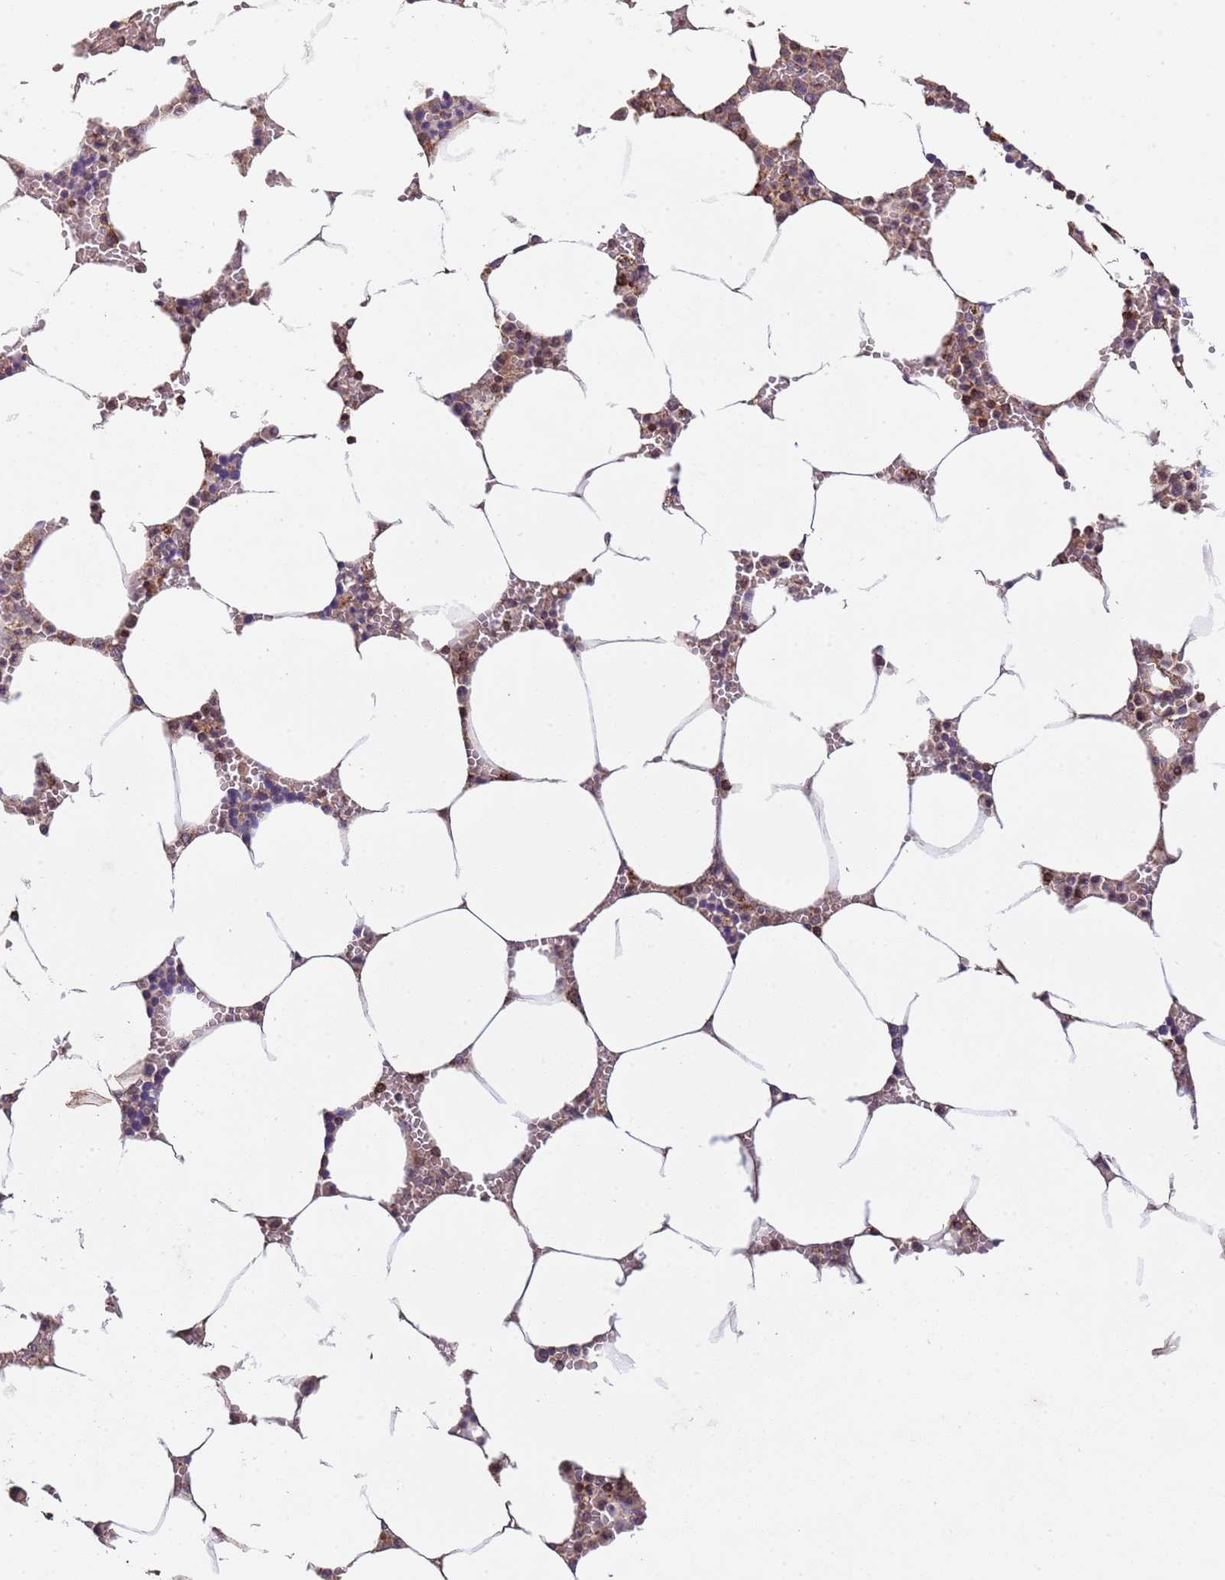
{"staining": {"intensity": "moderate", "quantity": "<25%", "location": "cytoplasmic/membranous"}, "tissue": "bone marrow", "cell_type": "Hematopoietic cells", "image_type": "normal", "snomed": [{"axis": "morphology", "description": "Normal tissue, NOS"}, {"axis": "topography", "description": "Bone marrow"}], "caption": "A brown stain labels moderate cytoplasmic/membranous staining of a protein in hematopoietic cells of unremarkable bone marrow. The protein is shown in brown color, while the nuclei are stained blue.", "gene": "ACAD8", "patient": {"sex": "male", "age": 70}}